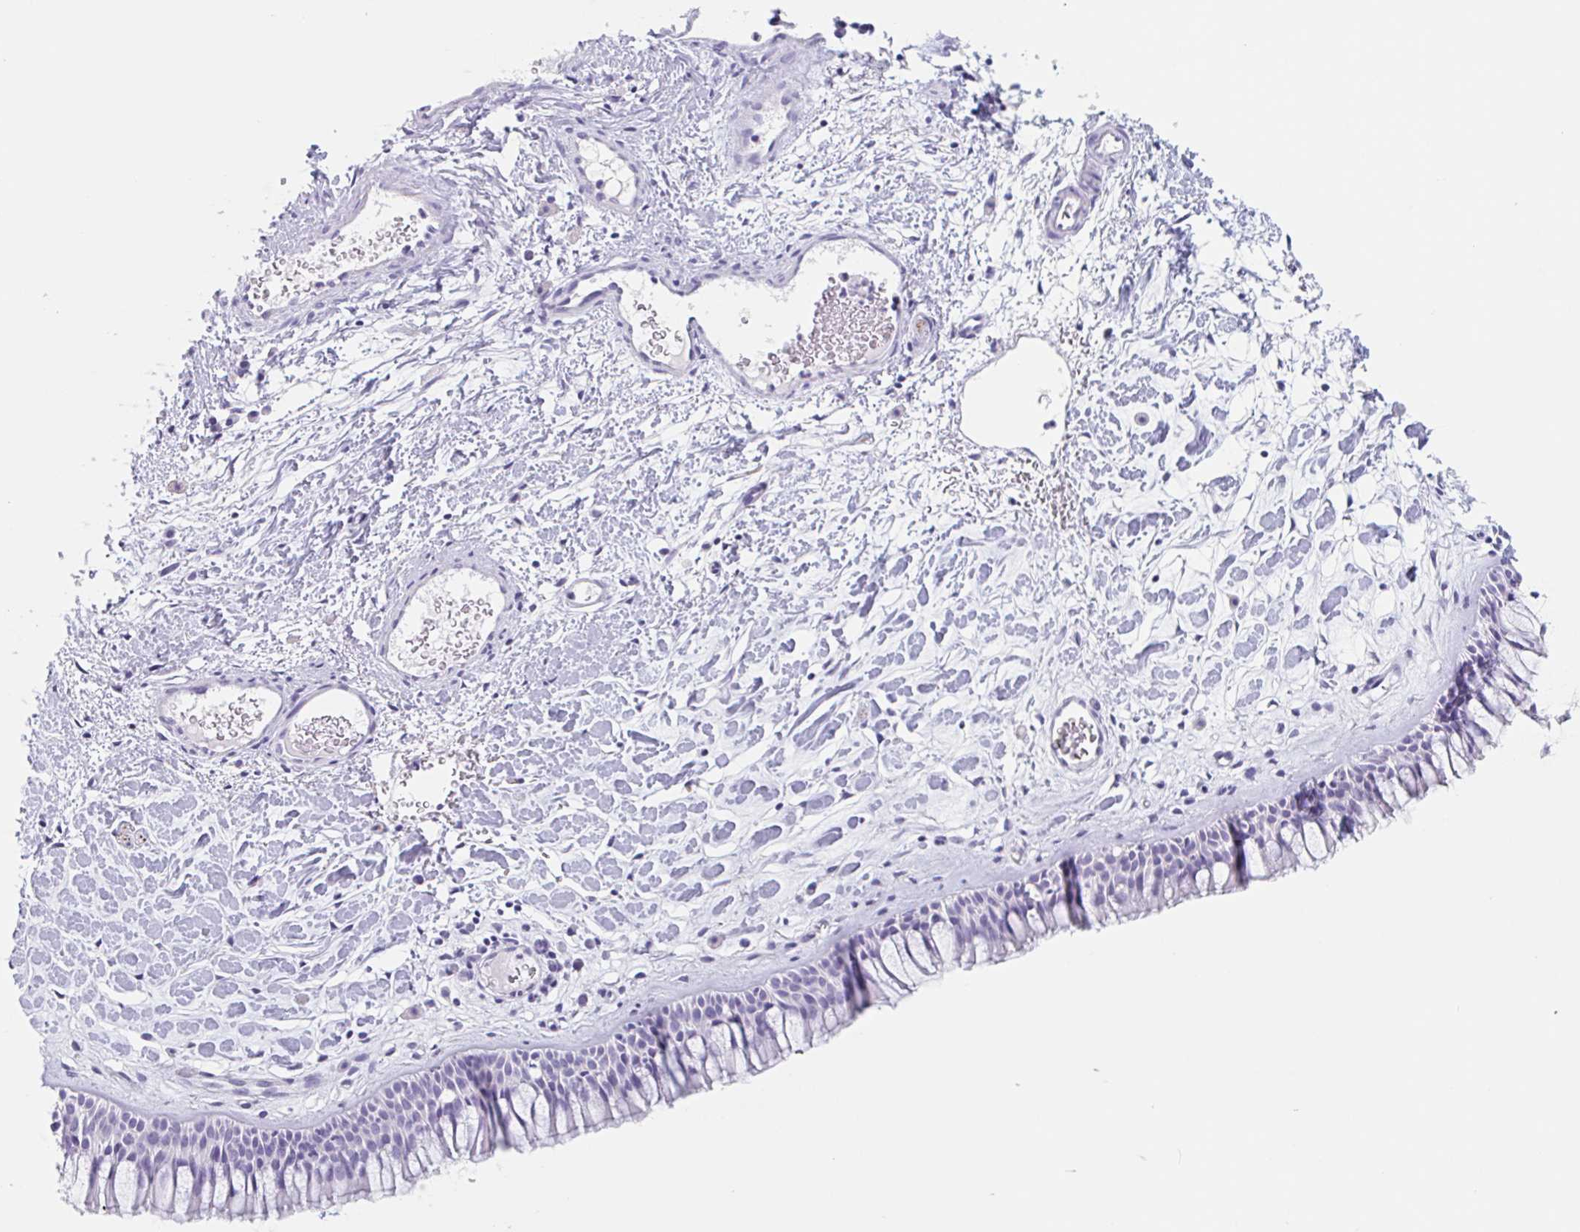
{"staining": {"intensity": "negative", "quantity": "none", "location": "none"}, "tissue": "nasopharynx", "cell_type": "Respiratory epithelial cells", "image_type": "normal", "snomed": [{"axis": "morphology", "description": "Normal tissue, NOS"}, {"axis": "topography", "description": "Nasopharynx"}], "caption": "Immunohistochemistry (IHC) of unremarkable nasopharynx shows no expression in respiratory epithelial cells.", "gene": "EMC4", "patient": {"sex": "male", "age": 65}}